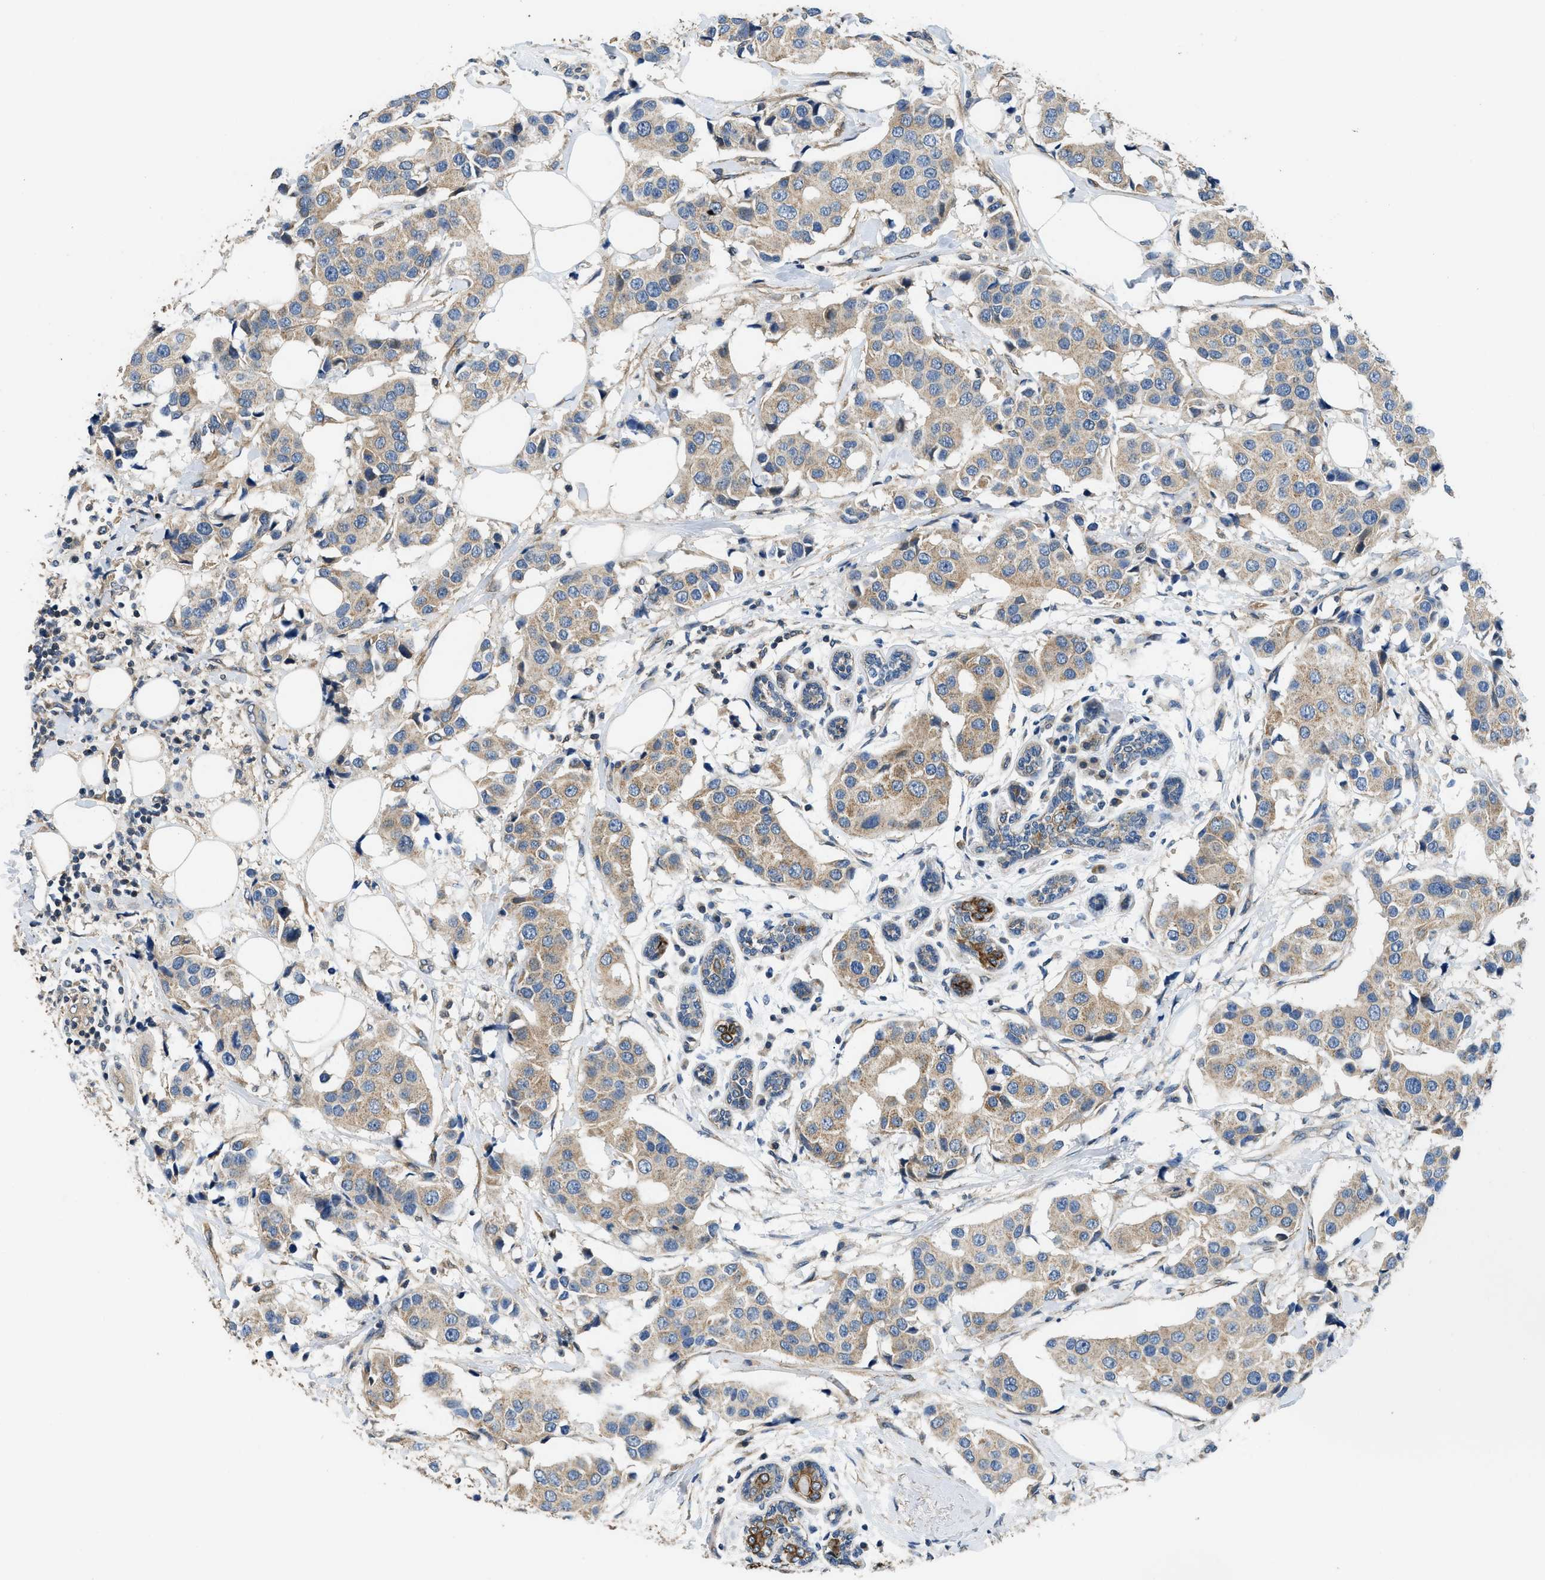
{"staining": {"intensity": "weak", "quantity": ">75%", "location": "cytoplasmic/membranous"}, "tissue": "breast cancer", "cell_type": "Tumor cells", "image_type": "cancer", "snomed": [{"axis": "morphology", "description": "Normal tissue, NOS"}, {"axis": "morphology", "description": "Duct carcinoma"}, {"axis": "topography", "description": "Breast"}], "caption": "Immunohistochemistry (IHC) photomicrograph of human breast cancer (infiltrating ductal carcinoma) stained for a protein (brown), which shows low levels of weak cytoplasmic/membranous expression in about >75% of tumor cells.", "gene": "SSH2", "patient": {"sex": "female", "age": 39}}